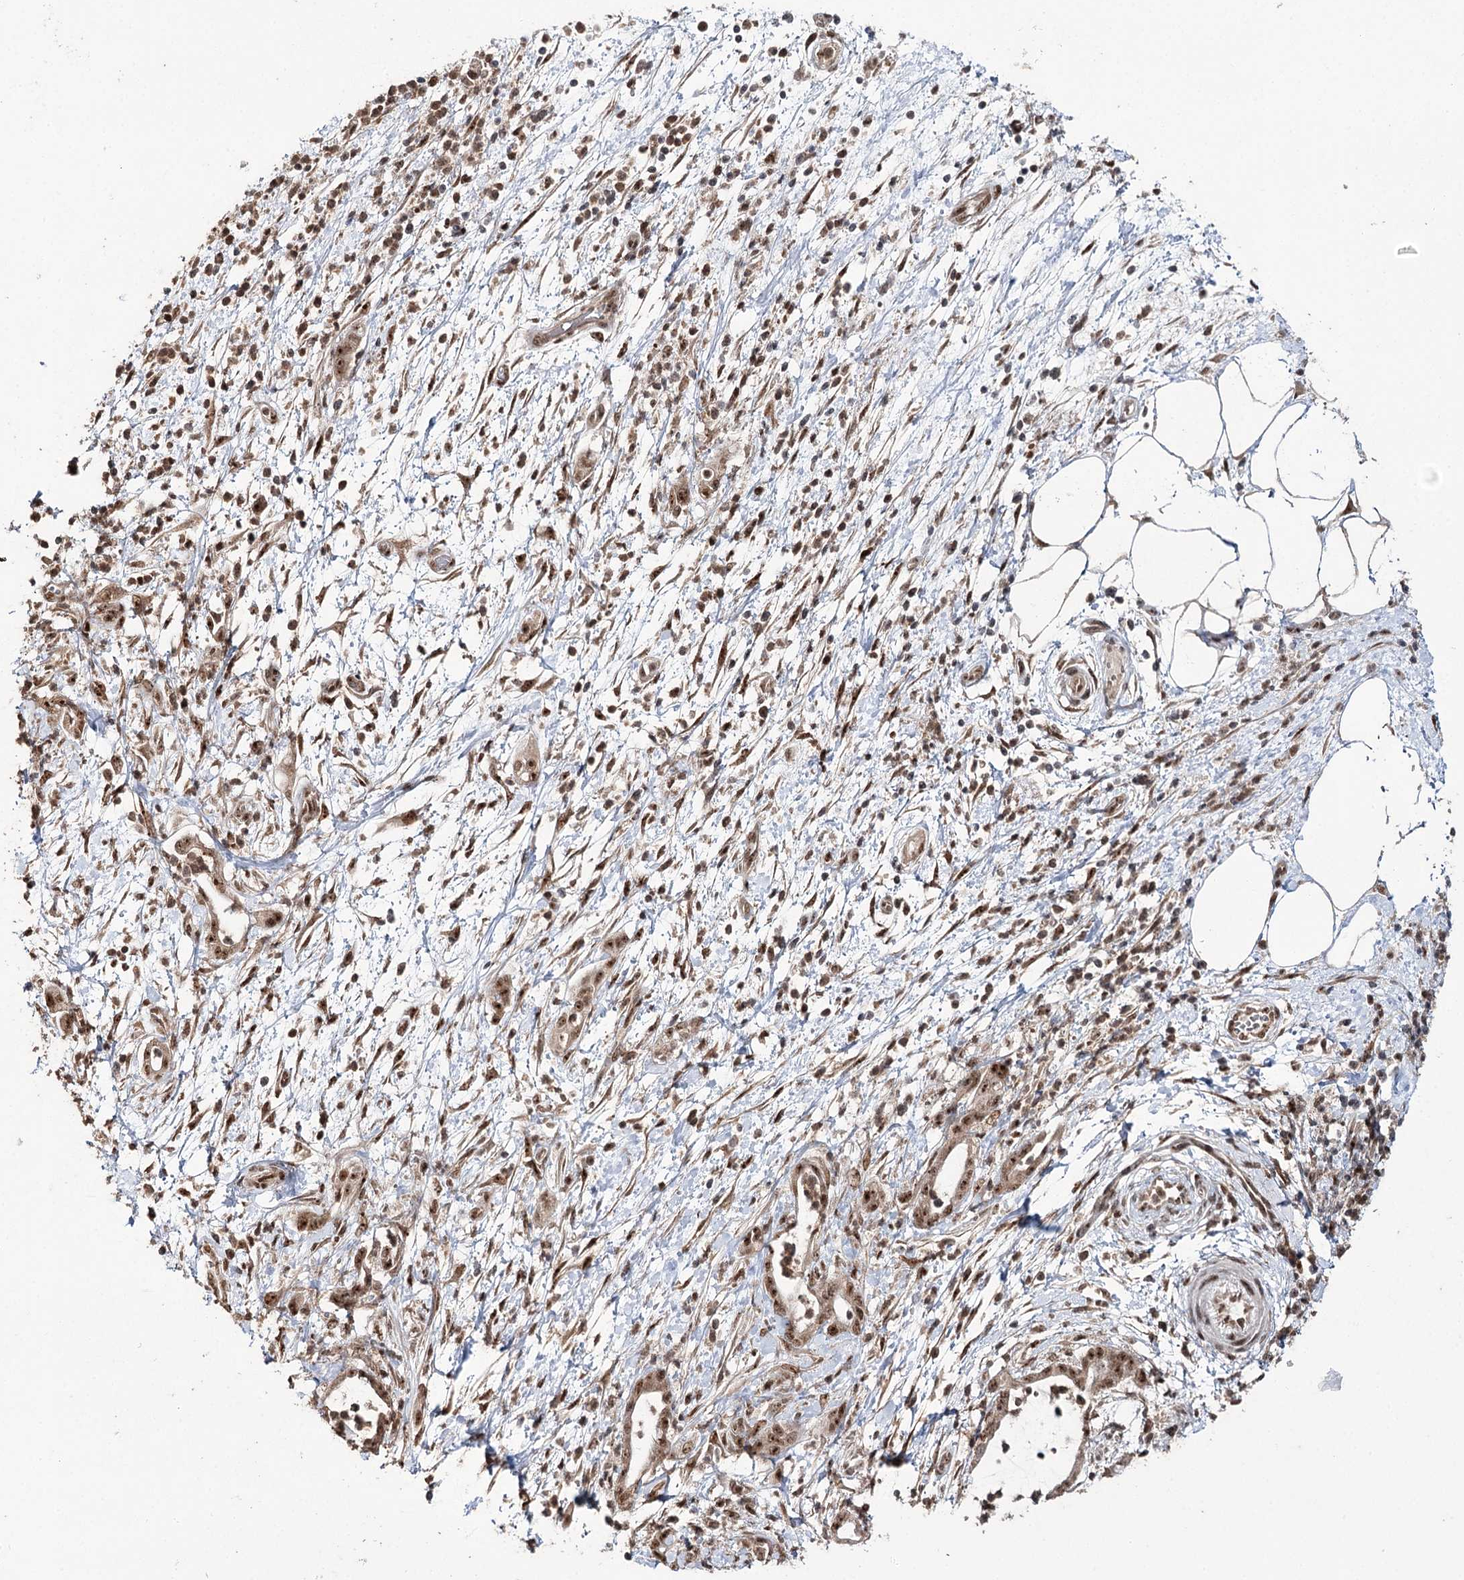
{"staining": {"intensity": "moderate", "quantity": ">75%", "location": "cytoplasmic/membranous,nuclear"}, "tissue": "pancreatic cancer", "cell_type": "Tumor cells", "image_type": "cancer", "snomed": [{"axis": "morphology", "description": "Adenocarcinoma, NOS"}, {"axis": "topography", "description": "Pancreas"}], "caption": "Brown immunohistochemical staining in adenocarcinoma (pancreatic) shows moderate cytoplasmic/membranous and nuclear staining in about >75% of tumor cells.", "gene": "ERCC3", "patient": {"sex": "female", "age": 55}}